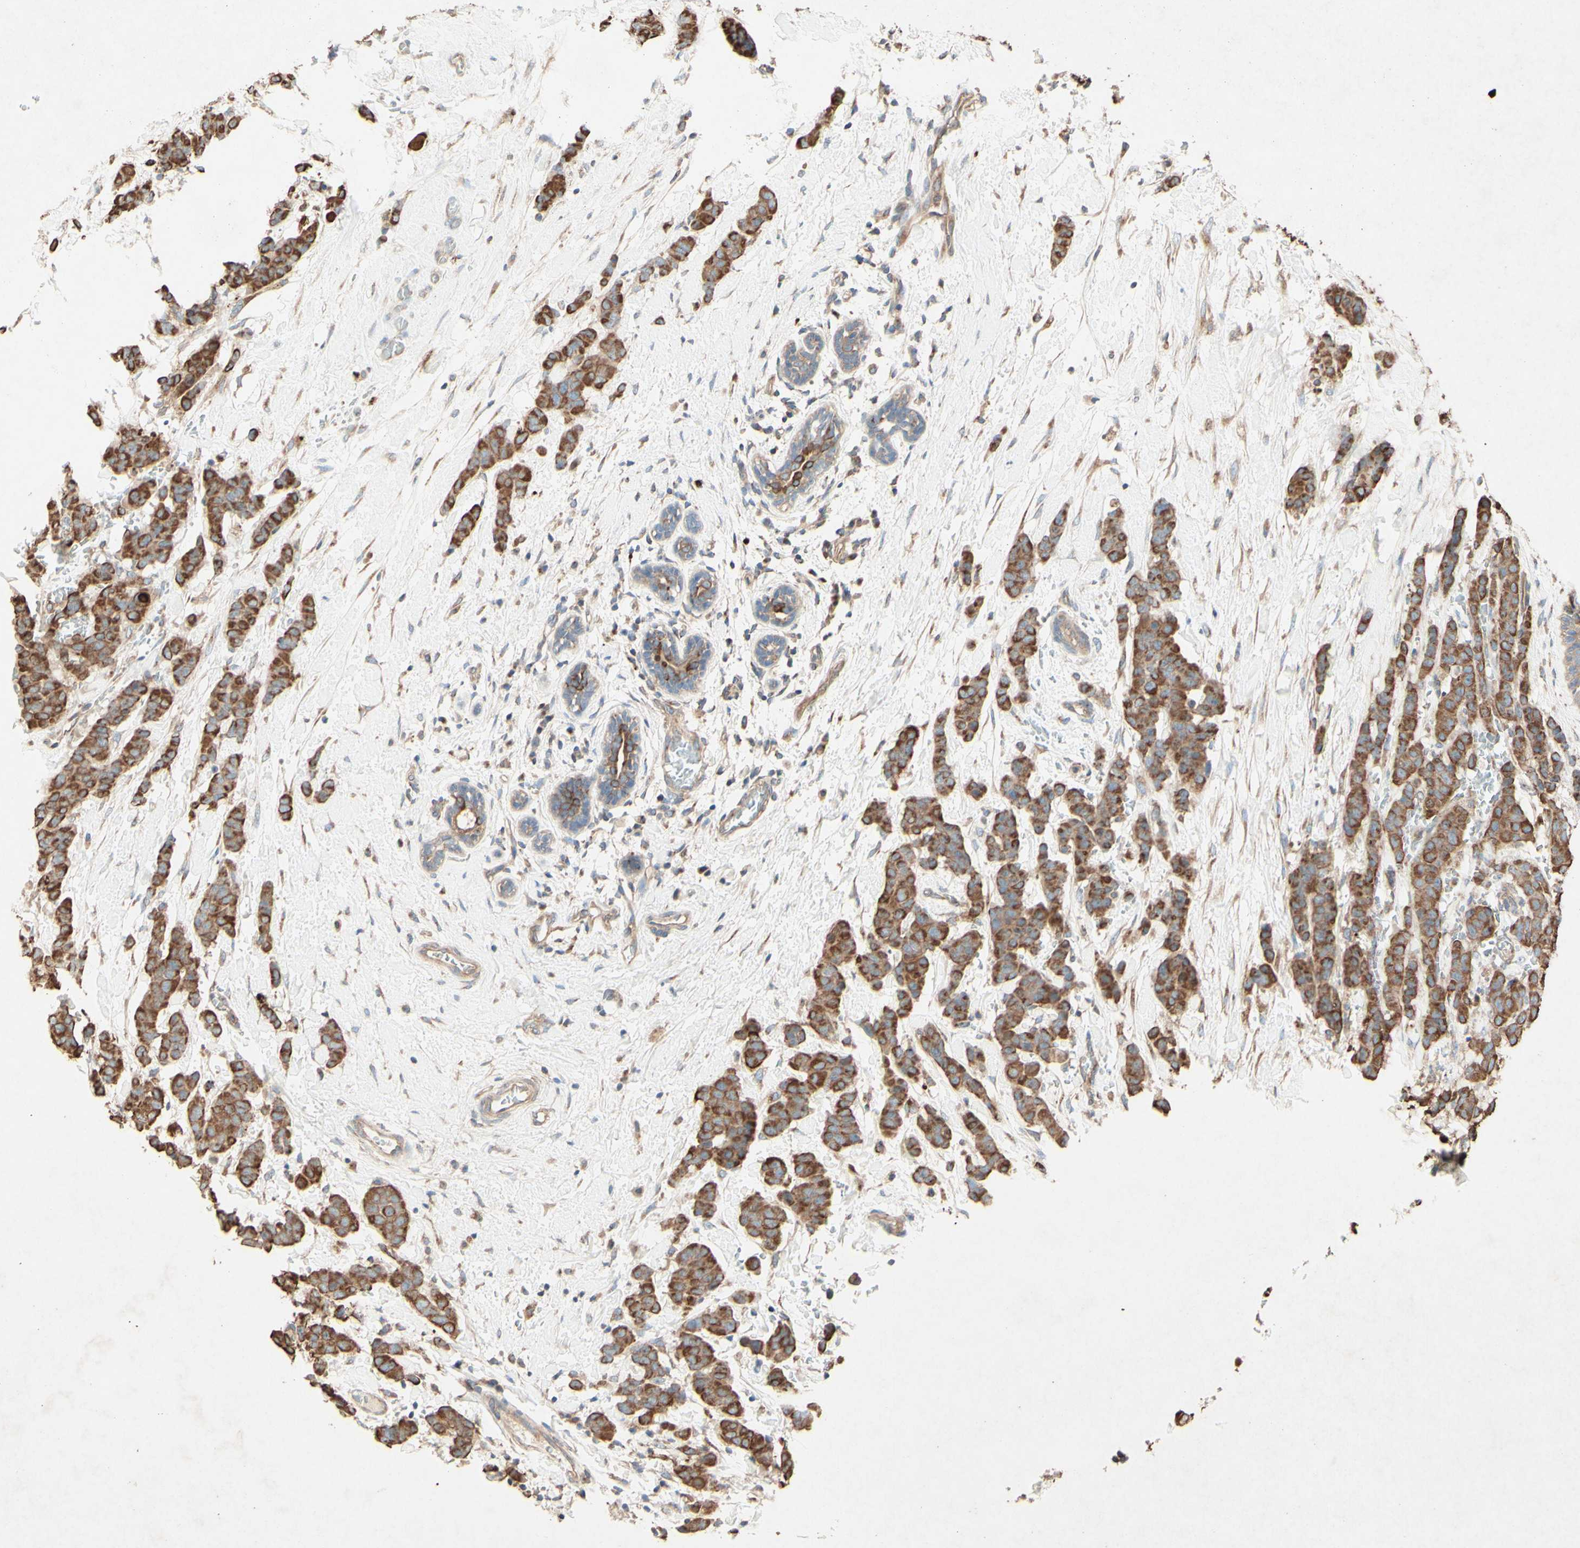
{"staining": {"intensity": "strong", "quantity": ">75%", "location": "cytoplasmic/membranous"}, "tissue": "breast cancer", "cell_type": "Tumor cells", "image_type": "cancer", "snomed": [{"axis": "morphology", "description": "Normal tissue, NOS"}, {"axis": "morphology", "description": "Duct carcinoma"}, {"axis": "topography", "description": "Breast"}], "caption": "An image showing strong cytoplasmic/membranous positivity in approximately >75% of tumor cells in breast cancer, as visualized by brown immunohistochemical staining.", "gene": "MTM1", "patient": {"sex": "female", "age": 40}}